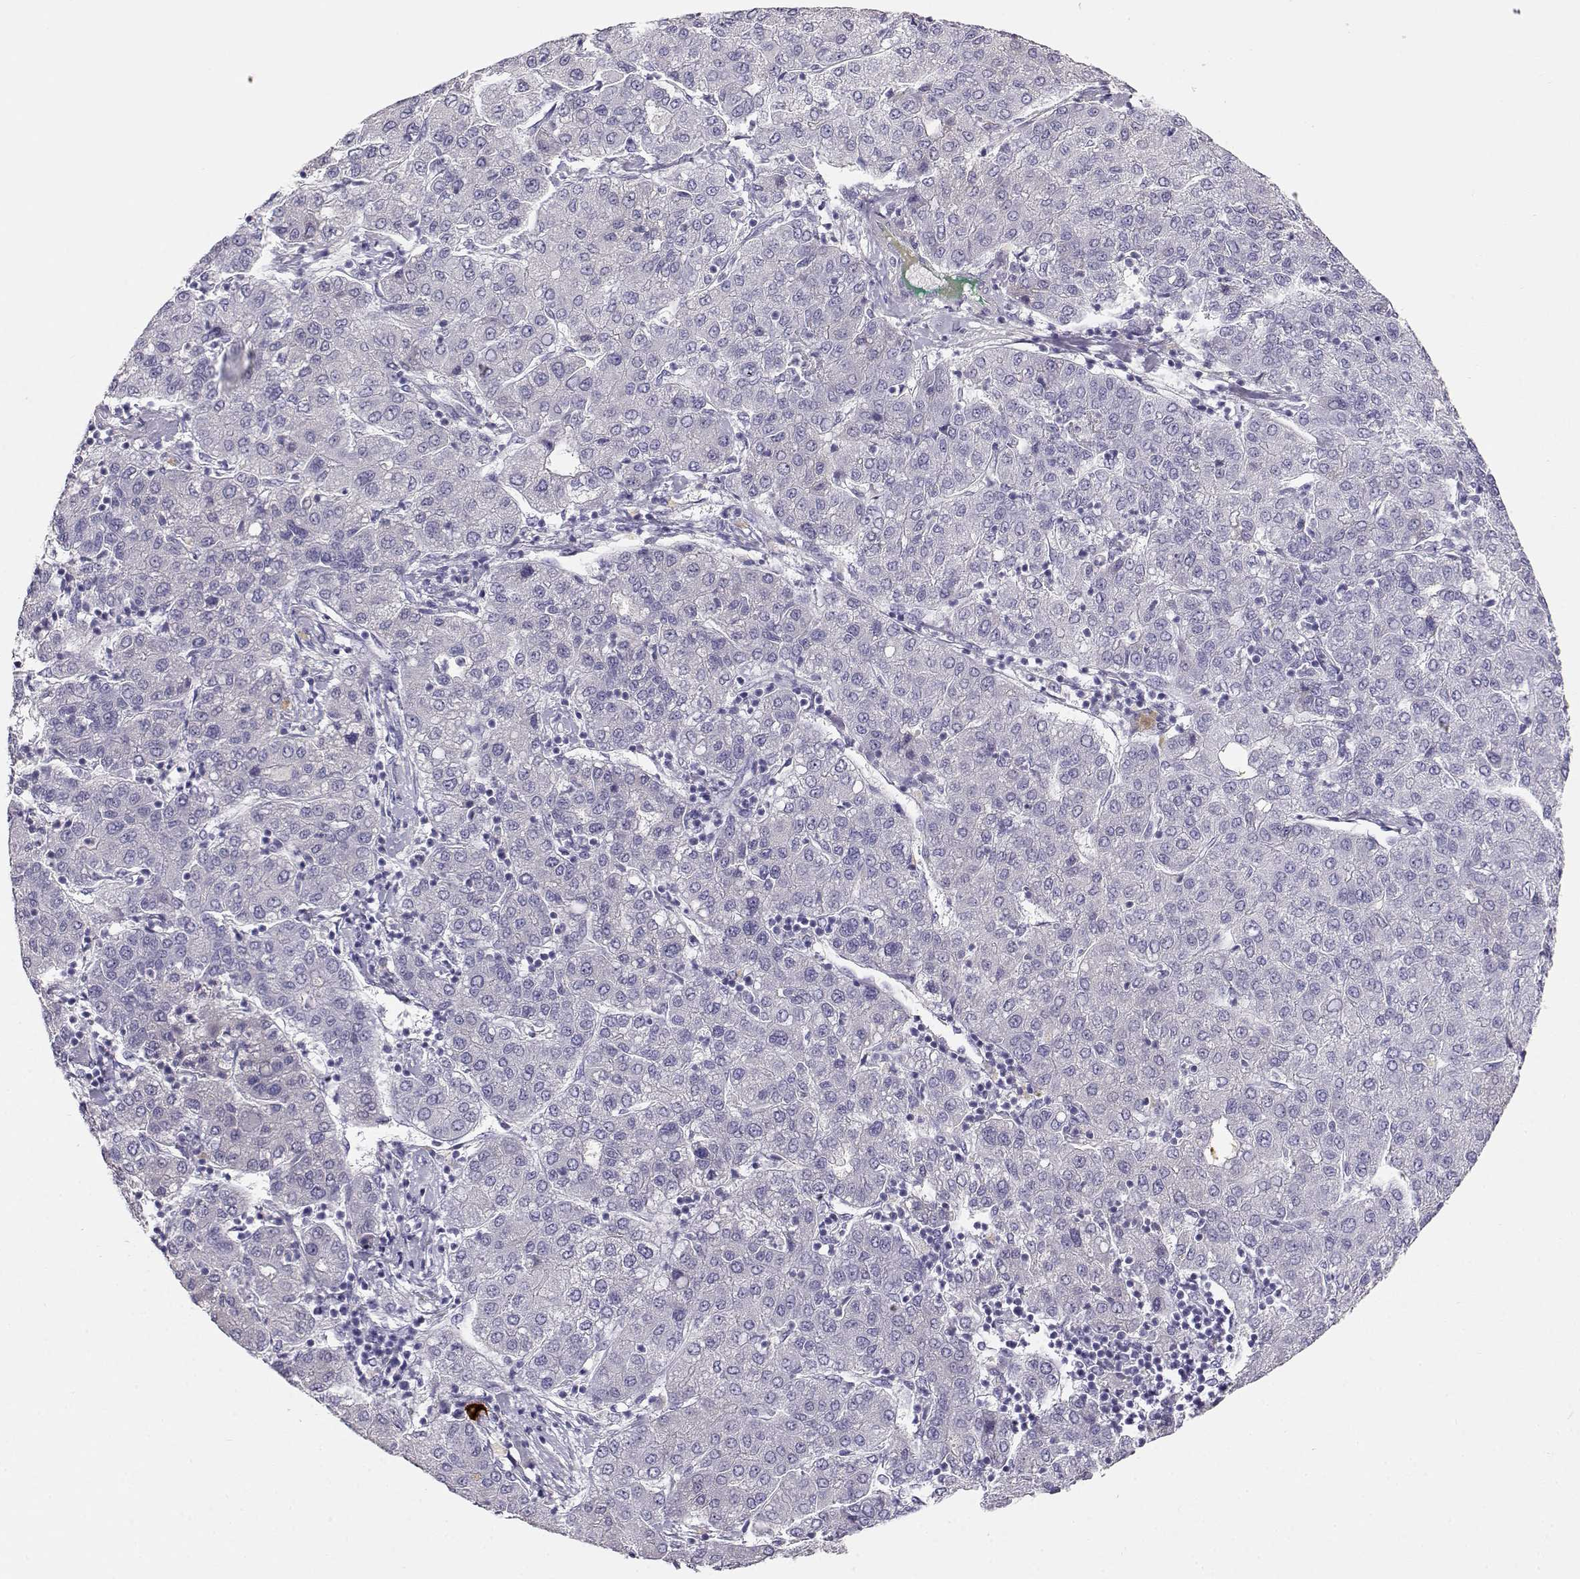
{"staining": {"intensity": "negative", "quantity": "none", "location": "none"}, "tissue": "liver cancer", "cell_type": "Tumor cells", "image_type": "cancer", "snomed": [{"axis": "morphology", "description": "Carcinoma, Hepatocellular, NOS"}, {"axis": "topography", "description": "Liver"}], "caption": "Protein analysis of liver hepatocellular carcinoma exhibits no significant positivity in tumor cells.", "gene": "GPR174", "patient": {"sex": "male", "age": 65}}